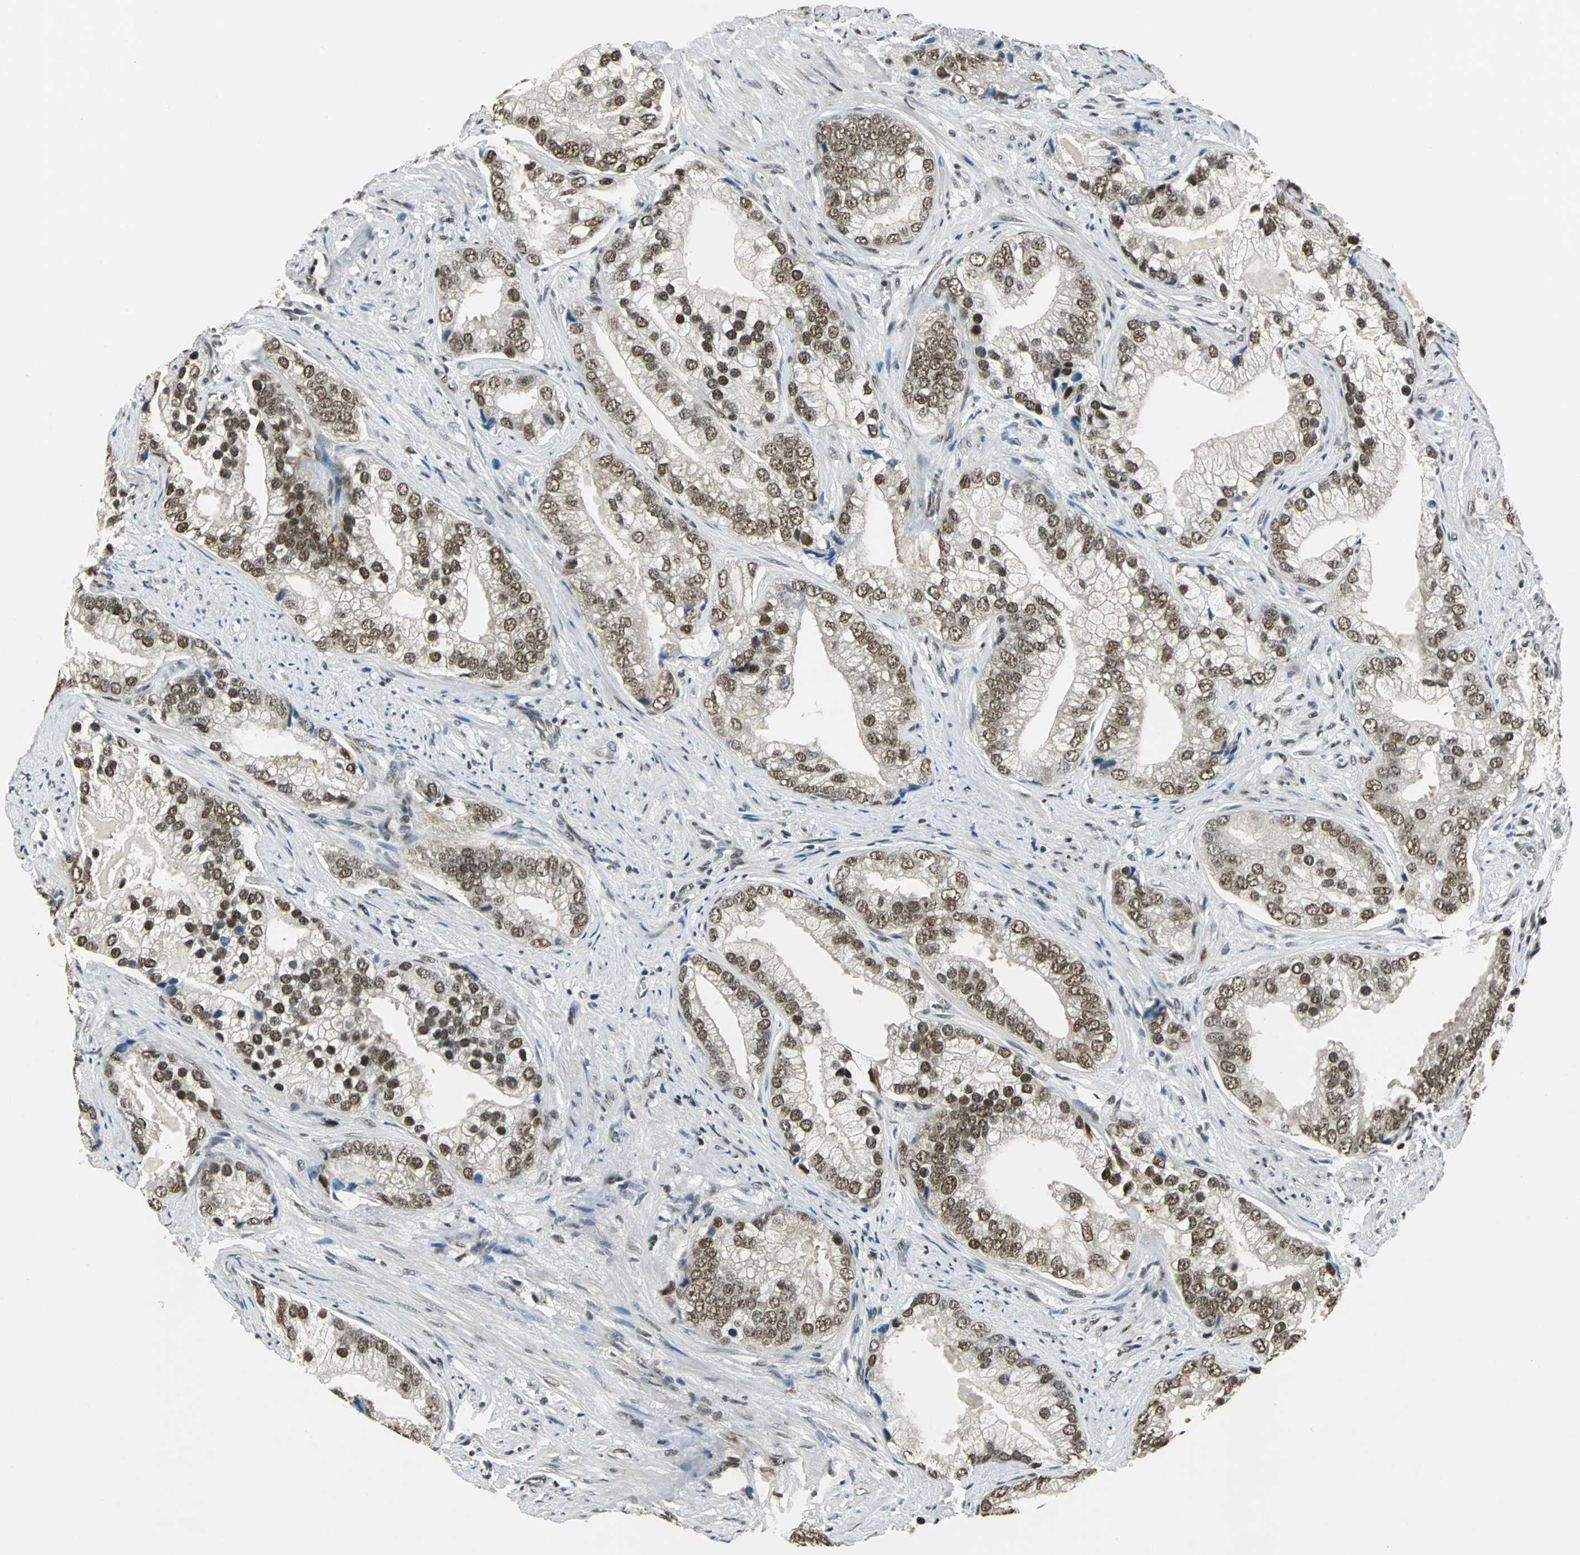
{"staining": {"intensity": "moderate", "quantity": ">75%", "location": "cytoplasmic/membranous,nuclear"}, "tissue": "prostate cancer", "cell_type": "Tumor cells", "image_type": "cancer", "snomed": [{"axis": "morphology", "description": "Adenocarcinoma, Low grade"}, {"axis": "topography", "description": "Prostate"}], "caption": "DAB immunohistochemical staining of prostate low-grade adenocarcinoma reveals moderate cytoplasmic/membranous and nuclear protein staining in approximately >75% of tumor cells.", "gene": "RBM14", "patient": {"sex": "male", "age": 71}}